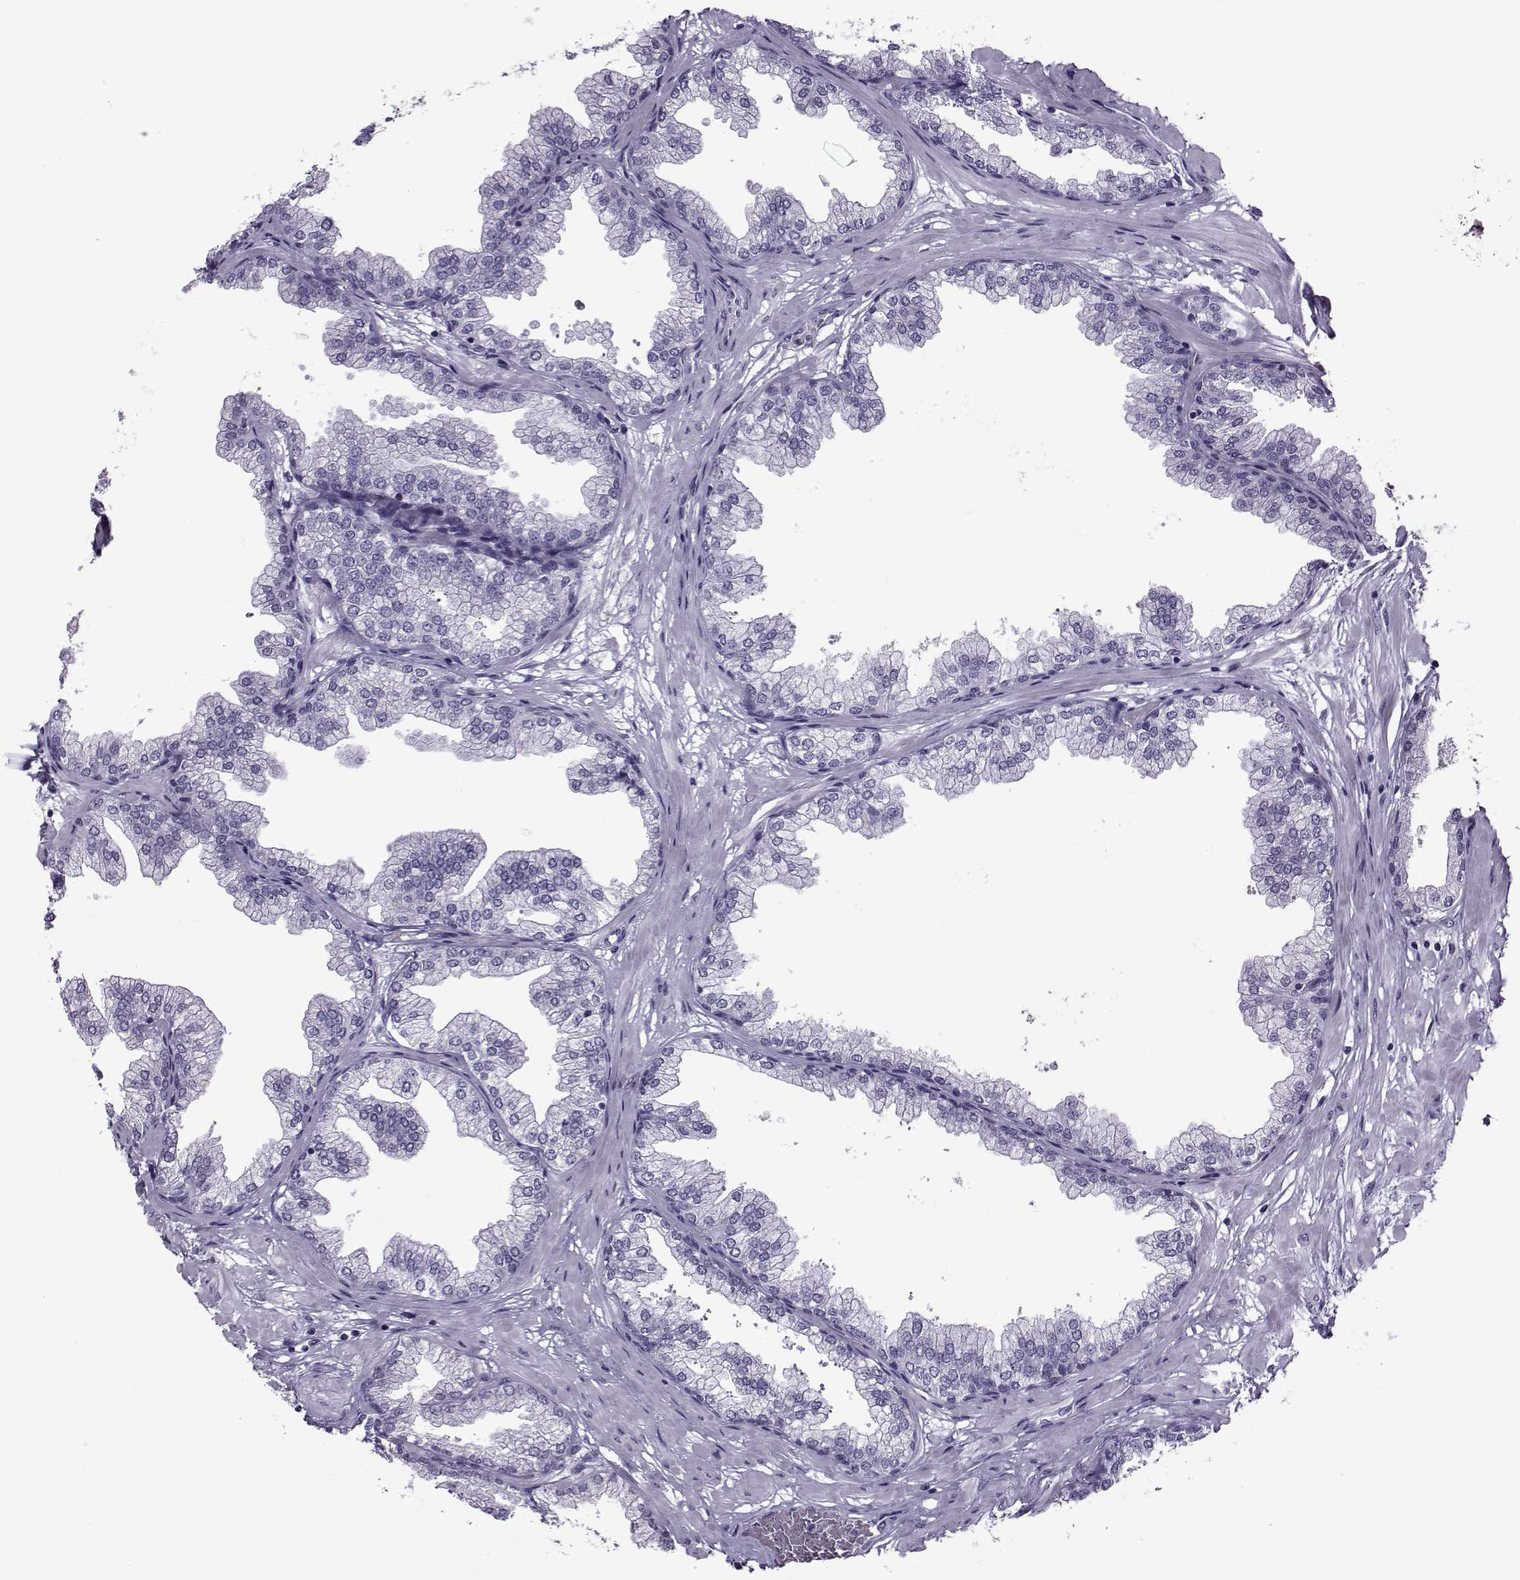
{"staining": {"intensity": "negative", "quantity": "none", "location": "none"}, "tissue": "prostate", "cell_type": "Glandular cells", "image_type": "normal", "snomed": [{"axis": "morphology", "description": "Normal tissue, NOS"}, {"axis": "topography", "description": "Prostate"}], "caption": "Photomicrograph shows no significant protein expression in glandular cells of normal prostate. (DAB (3,3'-diaminobenzidine) IHC, high magnification).", "gene": "OIP5", "patient": {"sex": "male", "age": 37}}